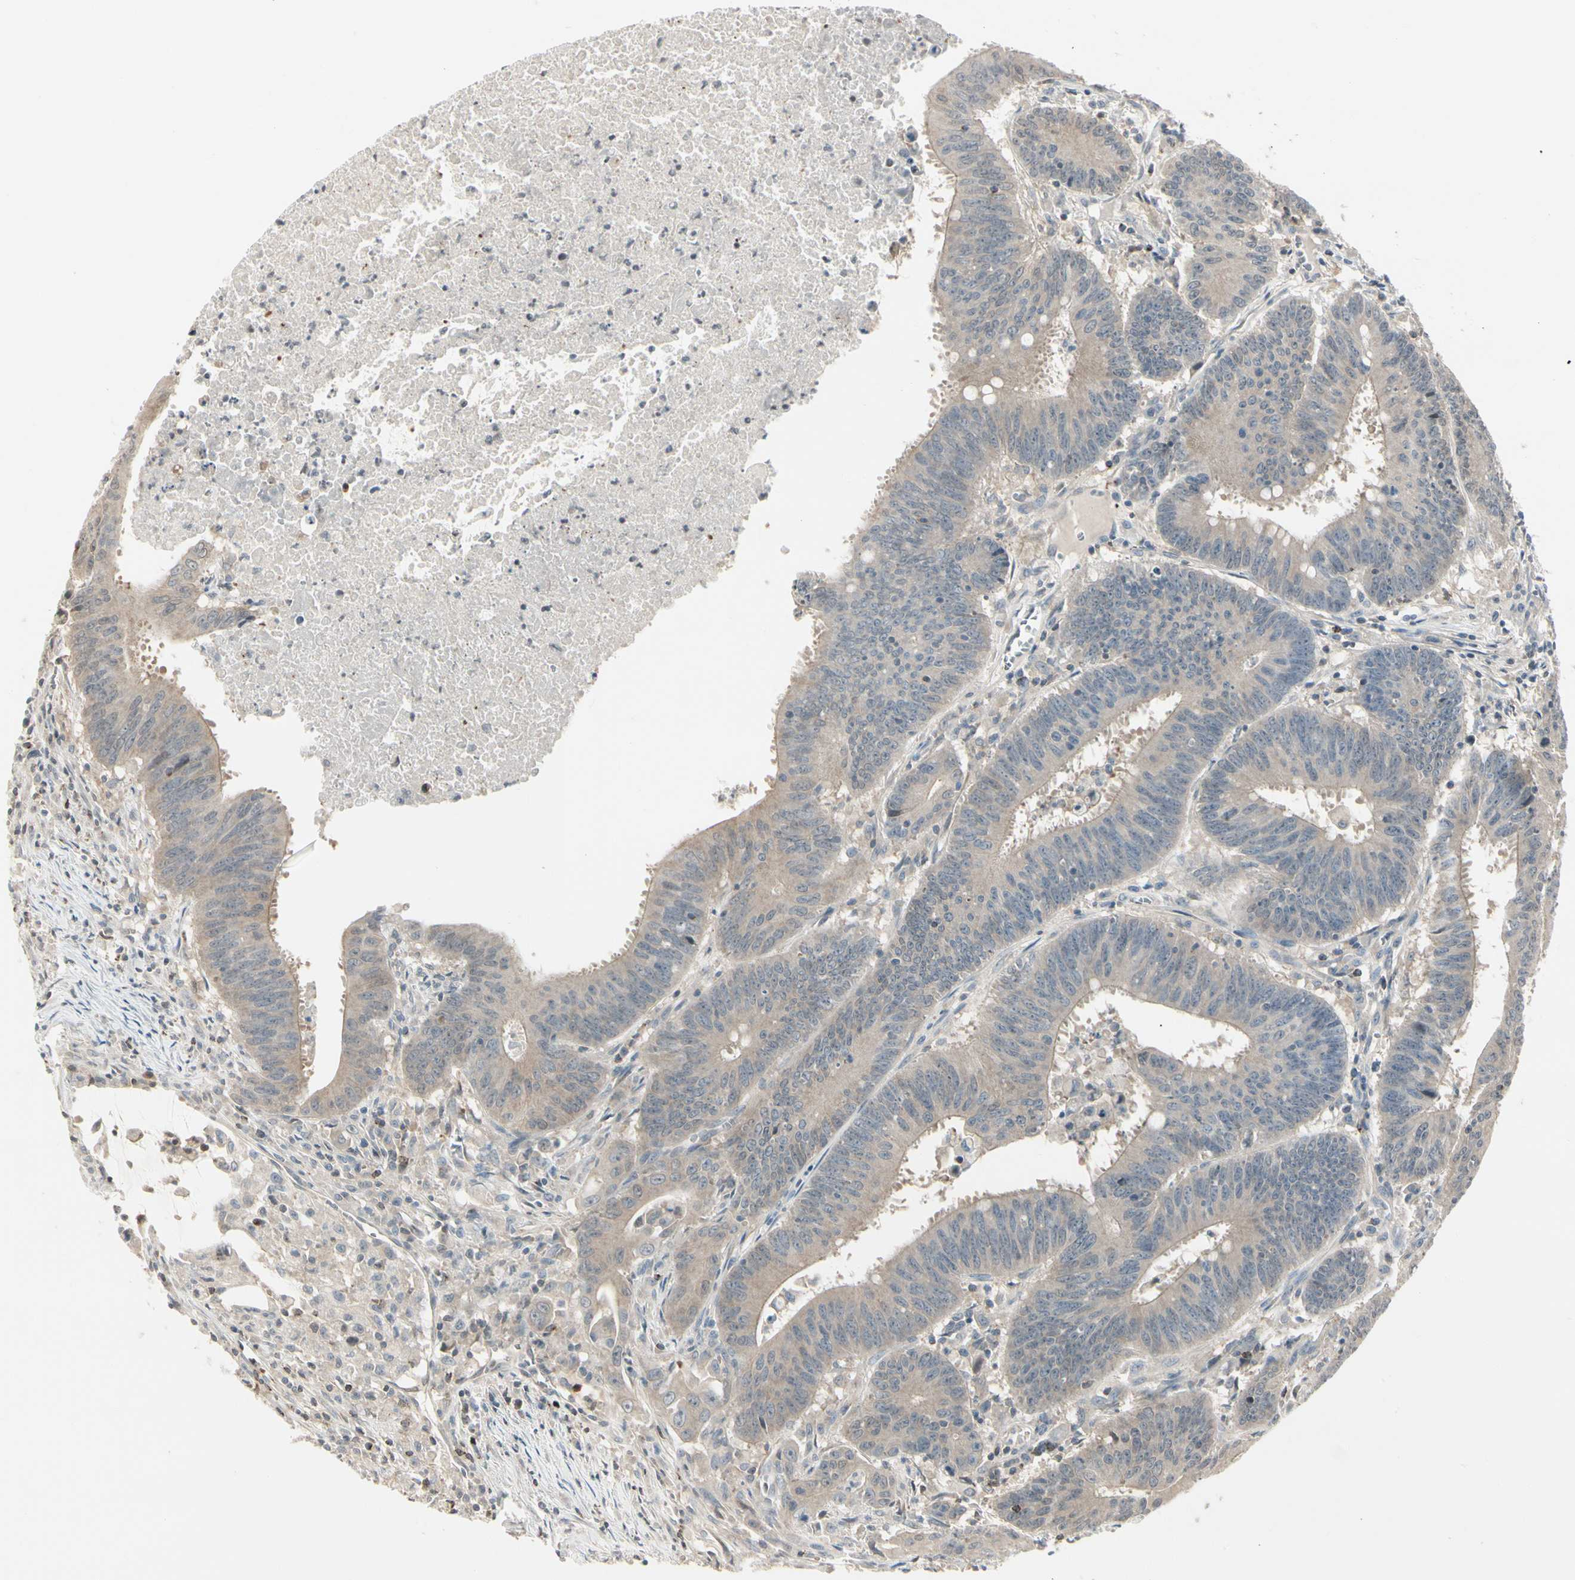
{"staining": {"intensity": "weak", "quantity": ">75%", "location": "cytoplasmic/membranous"}, "tissue": "colorectal cancer", "cell_type": "Tumor cells", "image_type": "cancer", "snomed": [{"axis": "morphology", "description": "Adenocarcinoma, NOS"}, {"axis": "topography", "description": "Colon"}], "caption": "A histopathology image showing weak cytoplasmic/membranous positivity in approximately >75% of tumor cells in adenocarcinoma (colorectal), as visualized by brown immunohistochemical staining.", "gene": "EVC", "patient": {"sex": "male", "age": 45}}